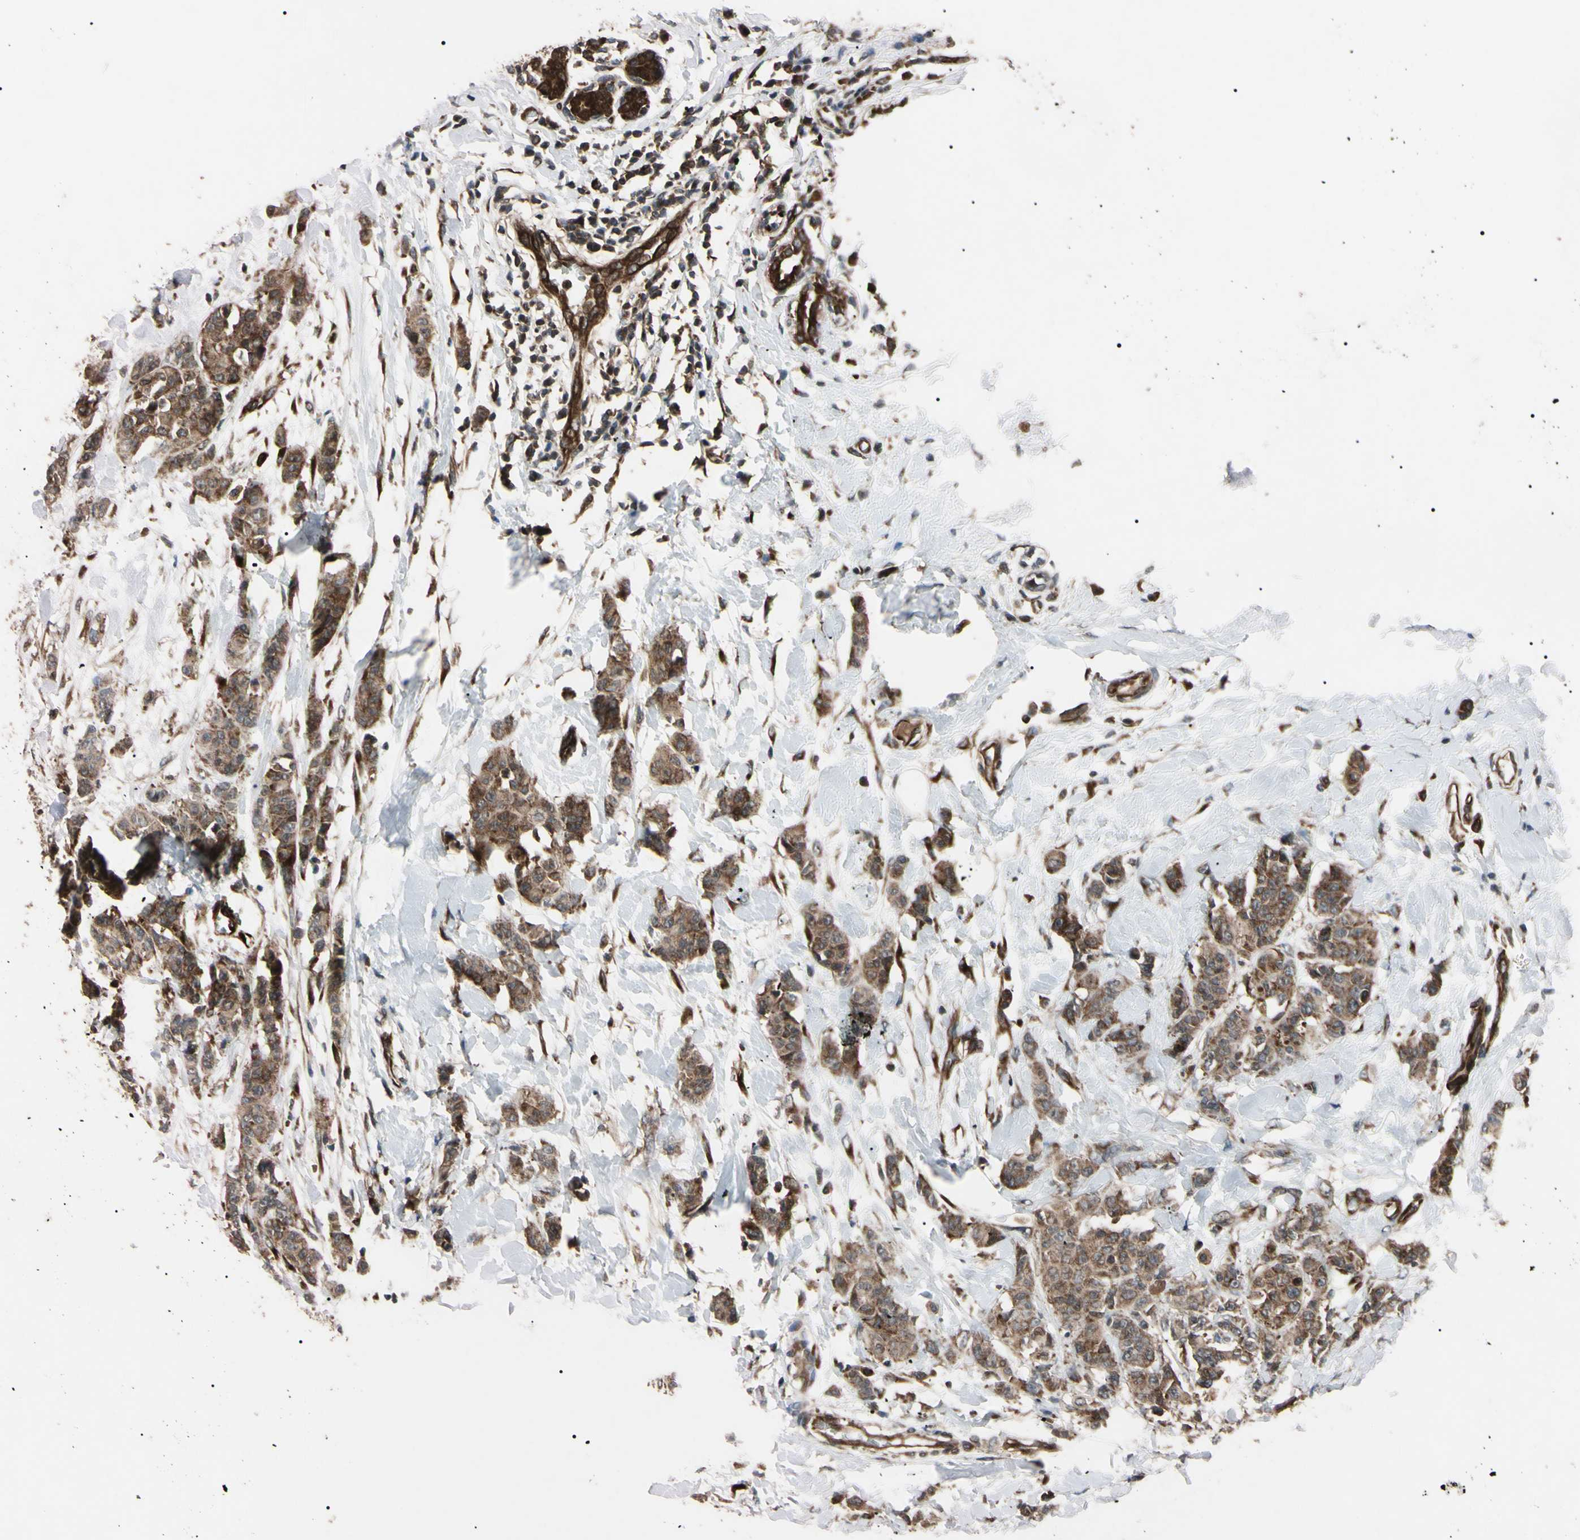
{"staining": {"intensity": "strong", "quantity": ">75%", "location": "cytoplasmic/membranous"}, "tissue": "breast cancer", "cell_type": "Tumor cells", "image_type": "cancer", "snomed": [{"axis": "morphology", "description": "Normal tissue, NOS"}, {"axis": "morphology", "description": "Duct carcinoma"}, {"axis": "topography", "description": "Breast"}], "caption": "Protein staining of breast cancer (invasive ductal carcinoma) tissue demonstrates strong cytoplasmic/membranous positivity in approximately >75% of tumor cells.", "gene": "GUCY1B1", "patient": {"sex": "female", "age": 40}}